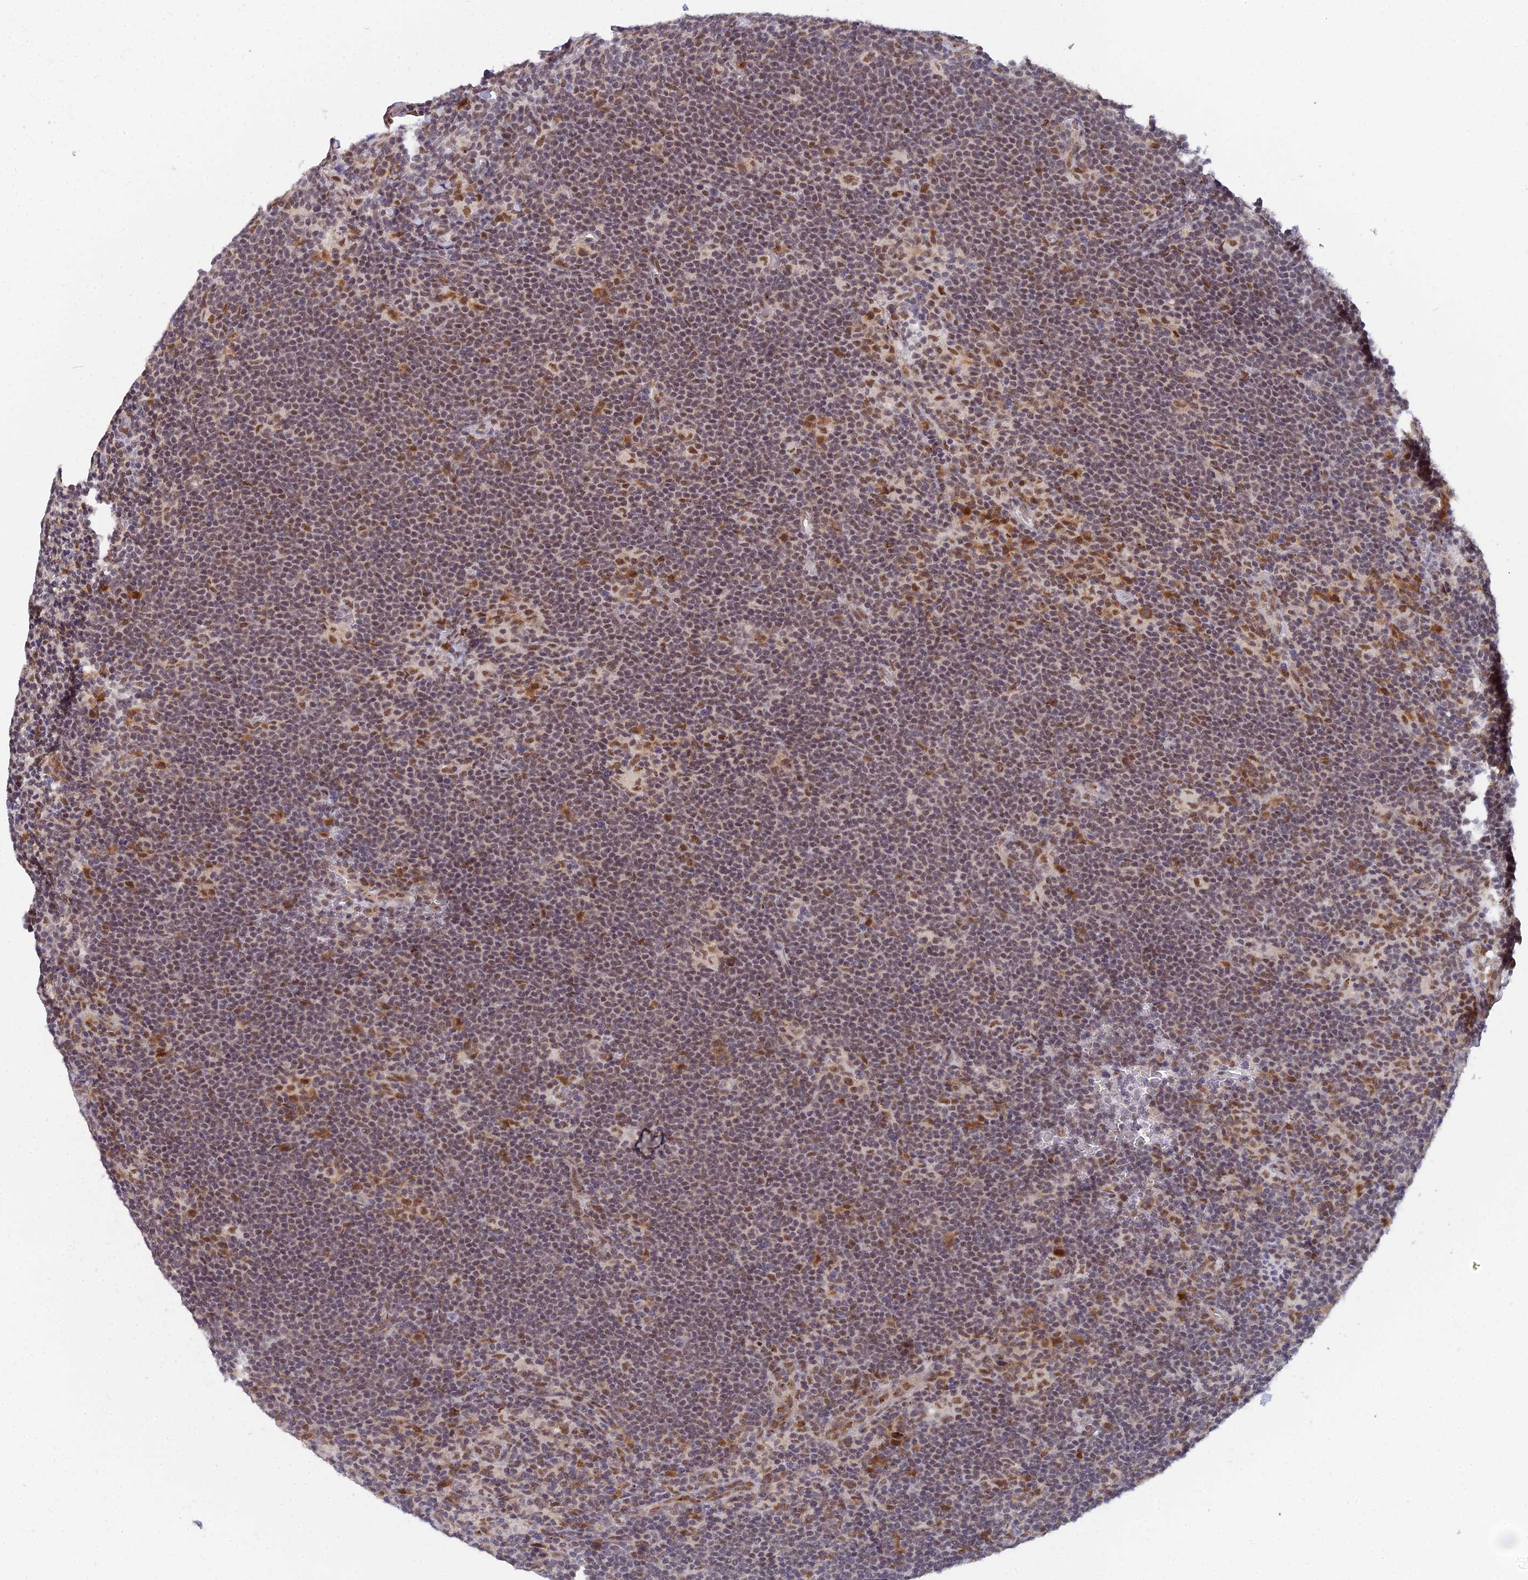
{"staining": {"intensity": "moderate", "quantity": ">75%", "location": "nuclear"}, "tissue": "lymphoma", "cell_type": "Tumor cells", "image_type": "cancer", "snomed": [{"axis": "morphology", "description": "Hodgkin's disease, NOS"}, {"axis": "topography", "description": "Lymph node"}], "caption": "Hodgkin's disease stained for a protein (brown) demonstrates moderate nuclear positive positivity in about >75% of tumor cells.", "gene": "THOC3", "patient": {"sex": "female", "age": 57}}